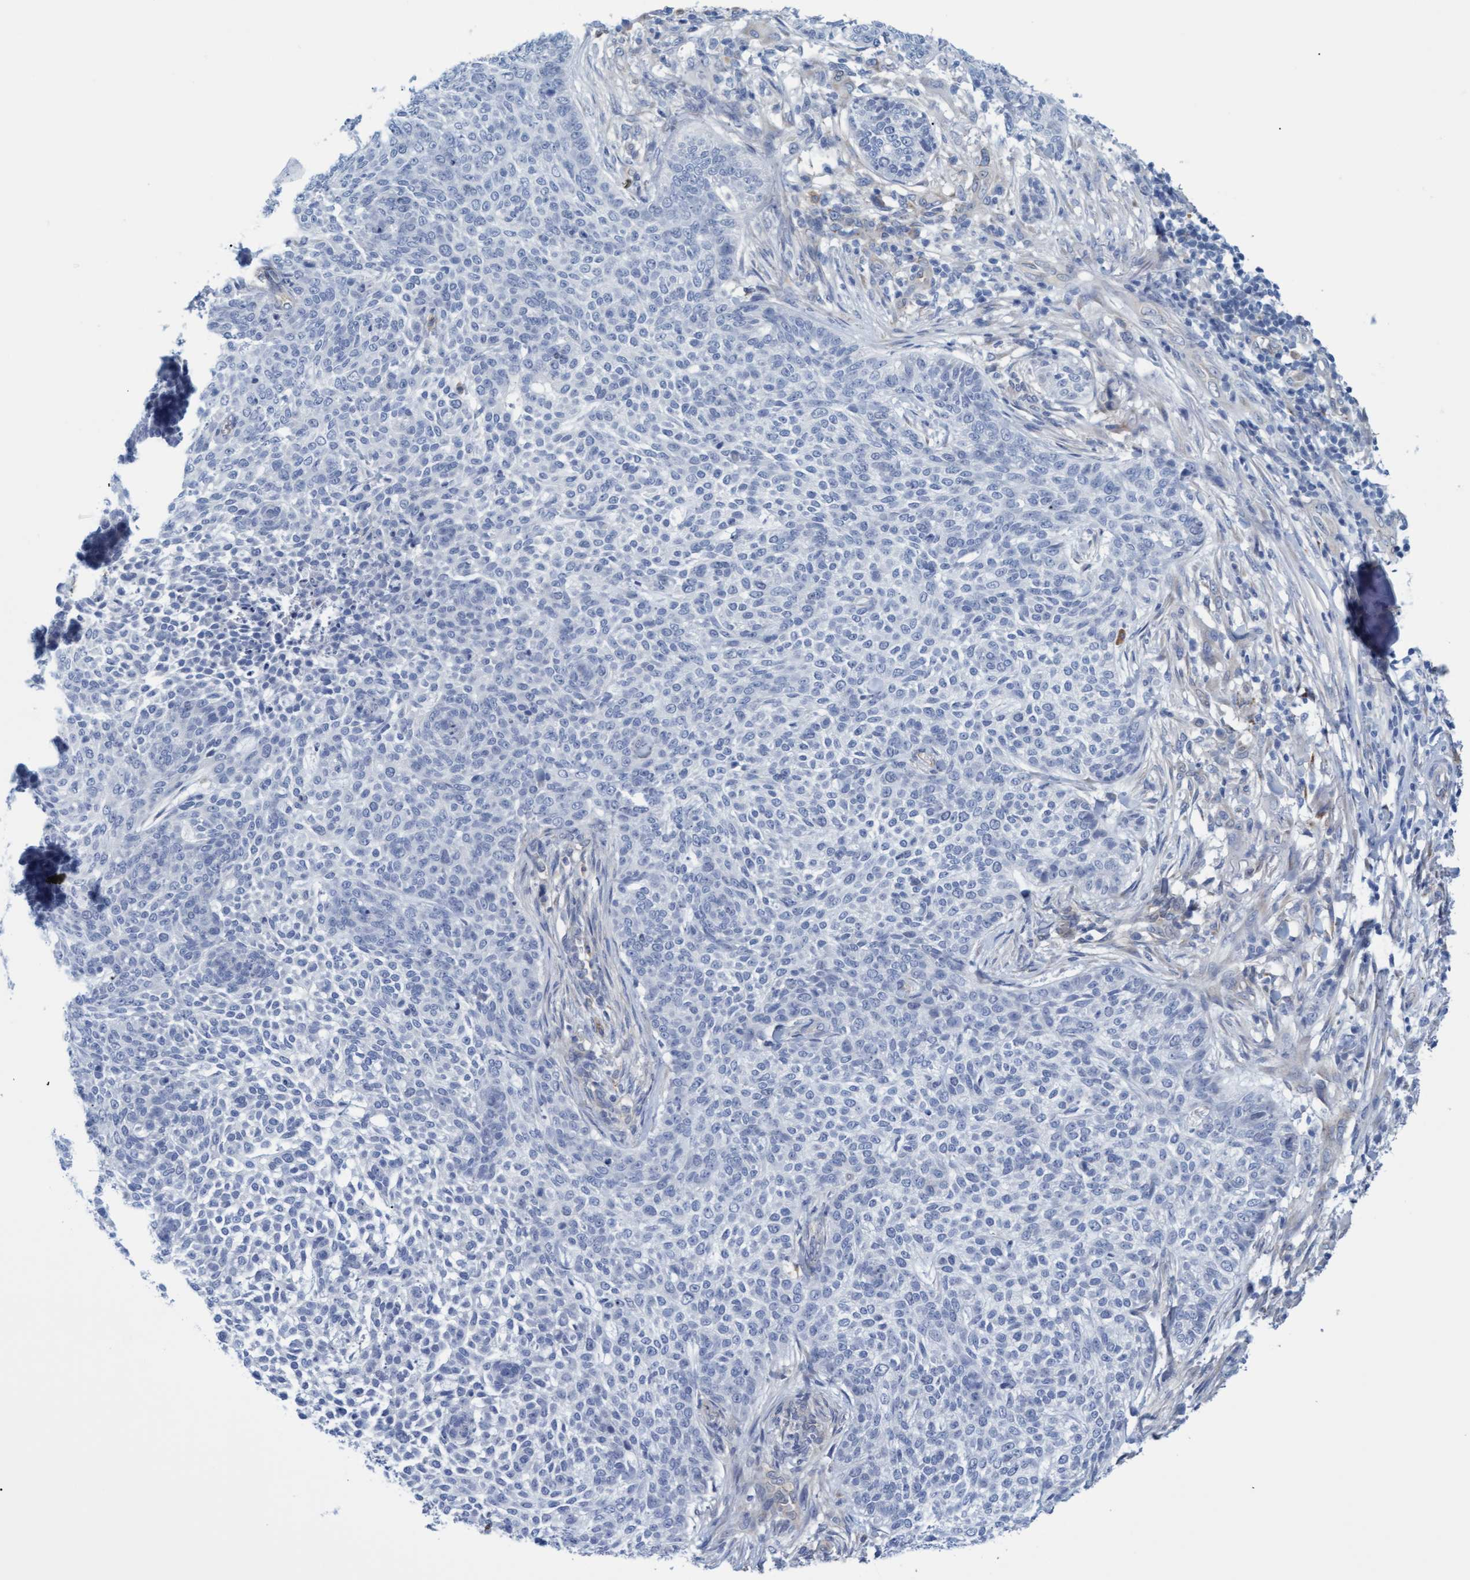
{"staining": {"intensity": "negative", "quantity": "none", "location": "none"}, "tissue": "skin cancer", "cell_type": "Tumor cells", "image_type": "cancer", "snomed": [{"axis": "morphology", "description": "Basal cell carcinoma"}, {"axis": "topography", "description": "Skin"}], "caption": "Immunohistochemistry micrograph of skin cancer stained for a protein (brown), which reveals no positivity in tumor cells.", "gene": "STXBP1", "patient": {"sex": "female", "age": 64}}